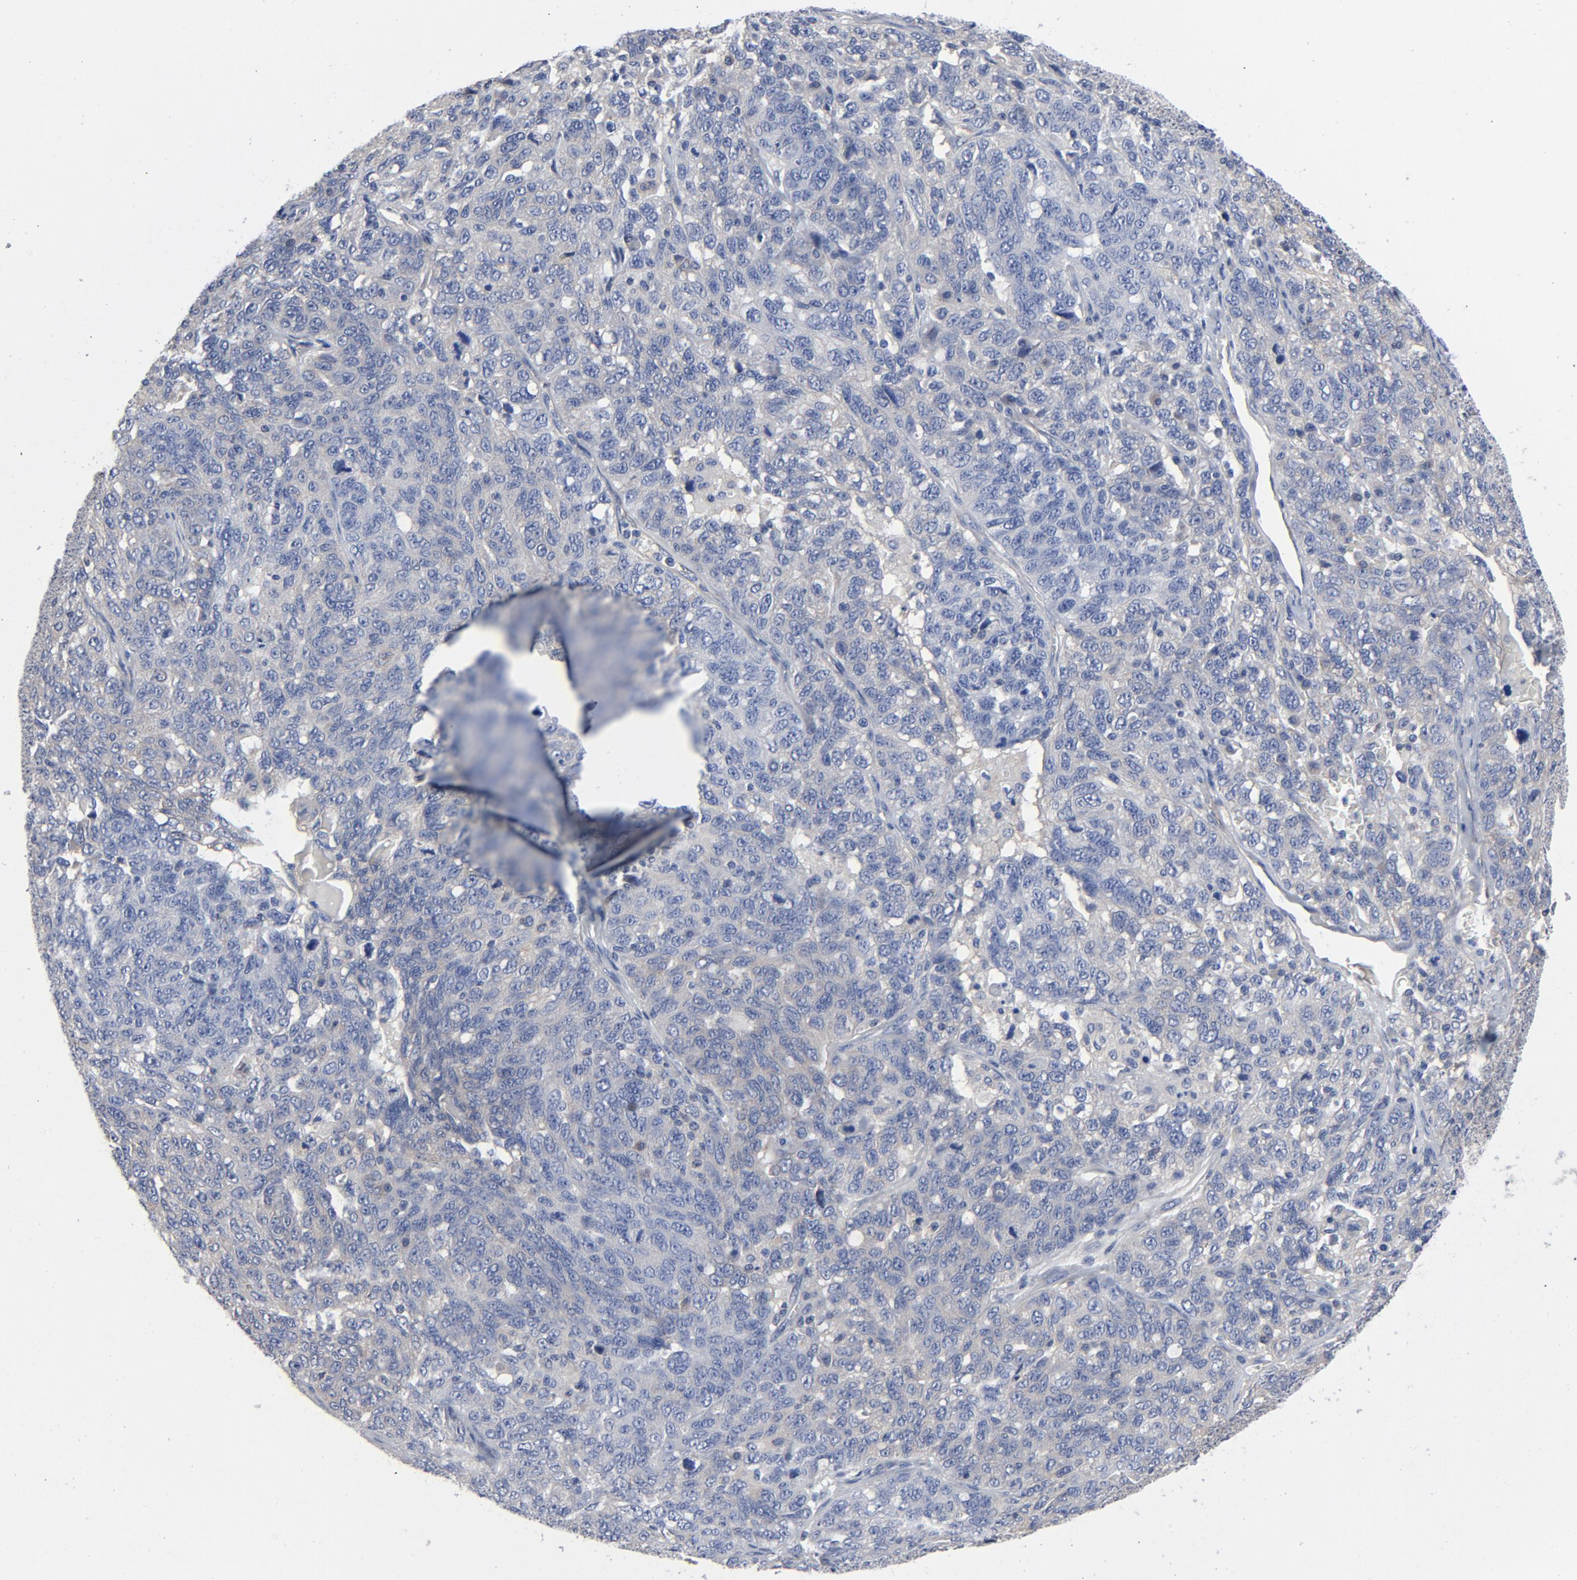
{"staining": {"intensity": "negative", "quantity": "none", "location": "none"}, "tissue": "ovarian cancer", "cell_type": "Tumor cells", "image_type": "cancer", "snomed": [{"axis": "morphology", "description": "Cystadenocarcinoma, serous, NOS"}, {"axis": "topography", "description": "Ovary"}], "caption": "This is a photomicrograph of immunohistochemistry staining of ovarian cancer (serous cystadenocarcinoma), which shows no expression in tumor cells. (DAB immunohistochemistry (IHC), high magnification).", "gene": "DYNLT3", "patient": {"sex": "female", "age": 71}}